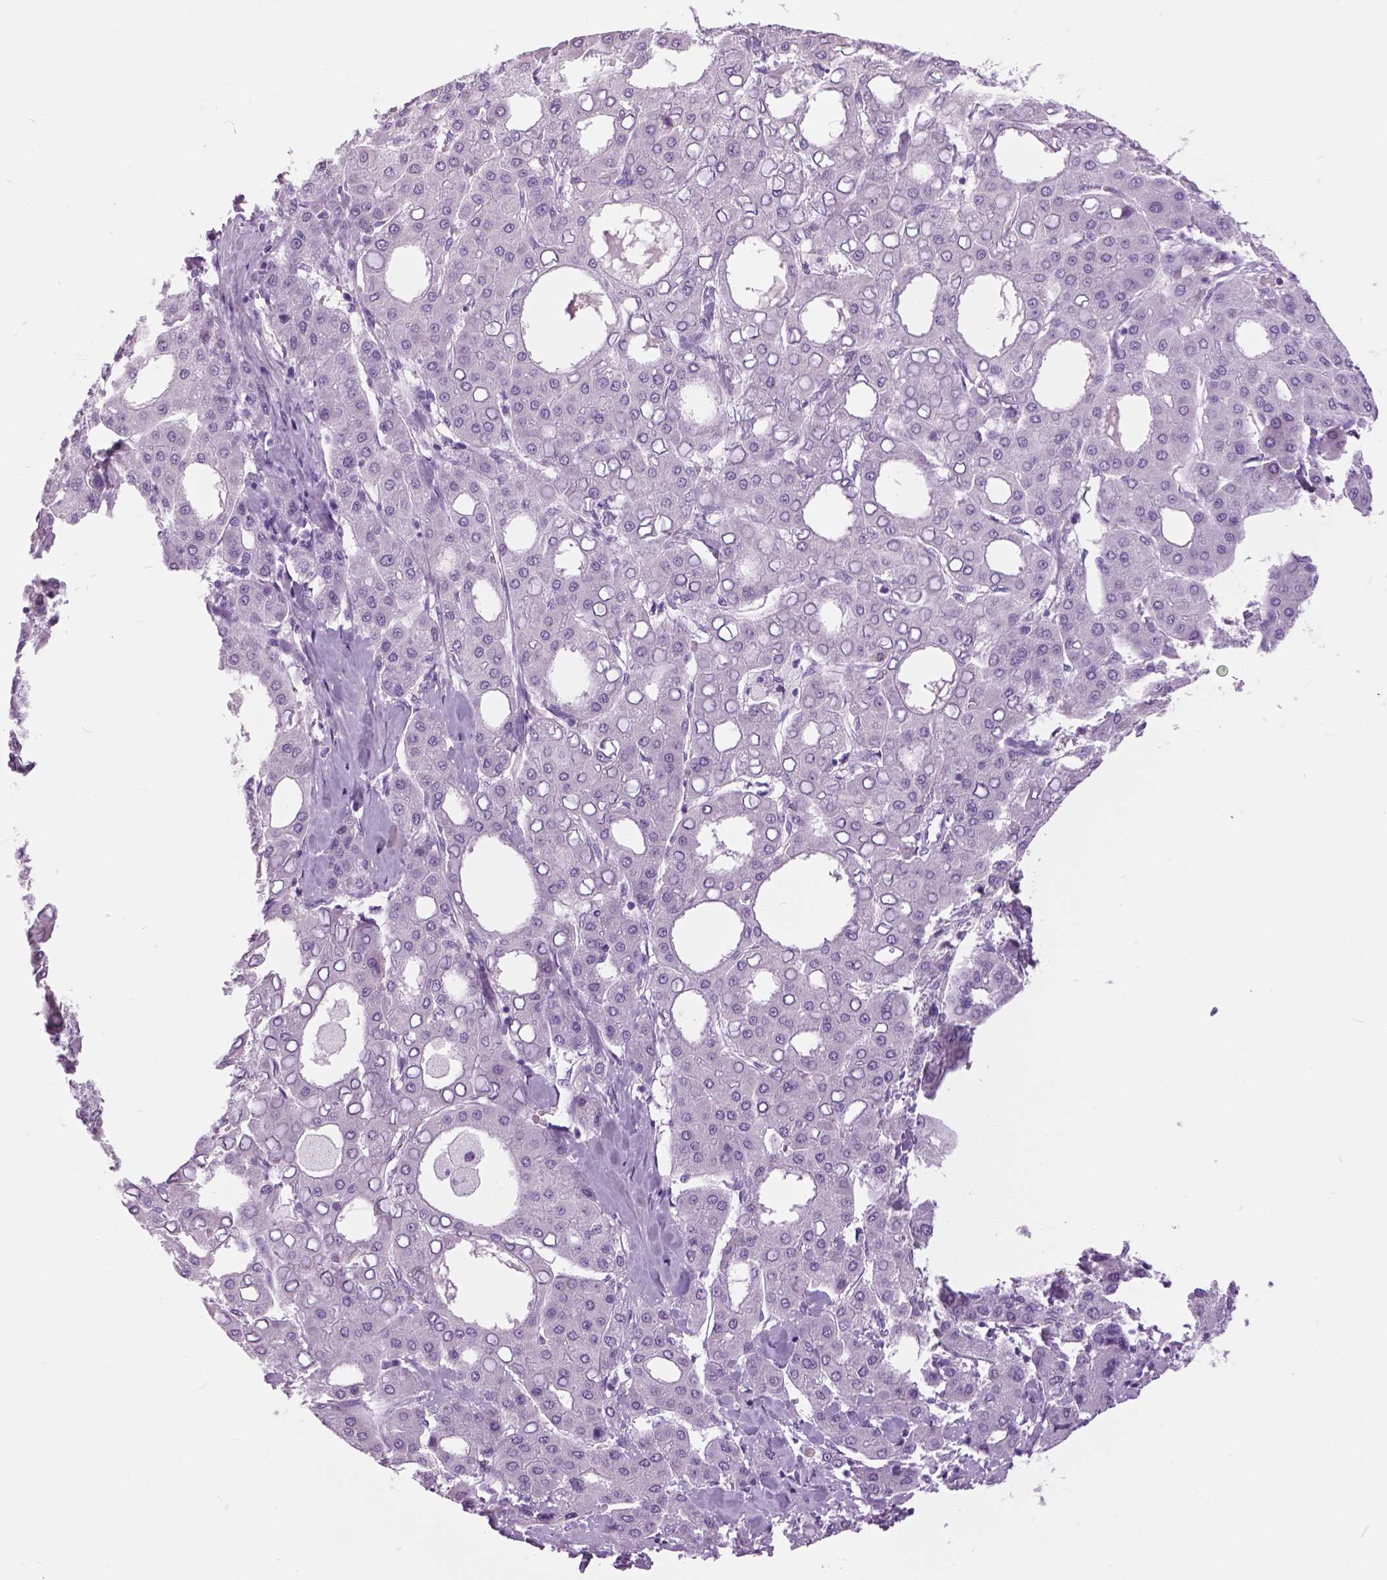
{"staining": {"intensity": "negative", "quantity": "none", "location": "none"}, "tissue": "liver cancer", "cell_type": "Tumor cells", "image_type": "cancer", "snomed": [{"axis": "morphology", "description": "Carcinoma, Hepatocellular, NOS"}, {"axis": "topography", "description": "Liver"}], "caption": "The histopathology image shows no staining of tumor cells in liver hepatocellular carcinoma.", "gene": "MYOM1", "patient": {"sex": "male", "age": 65}}